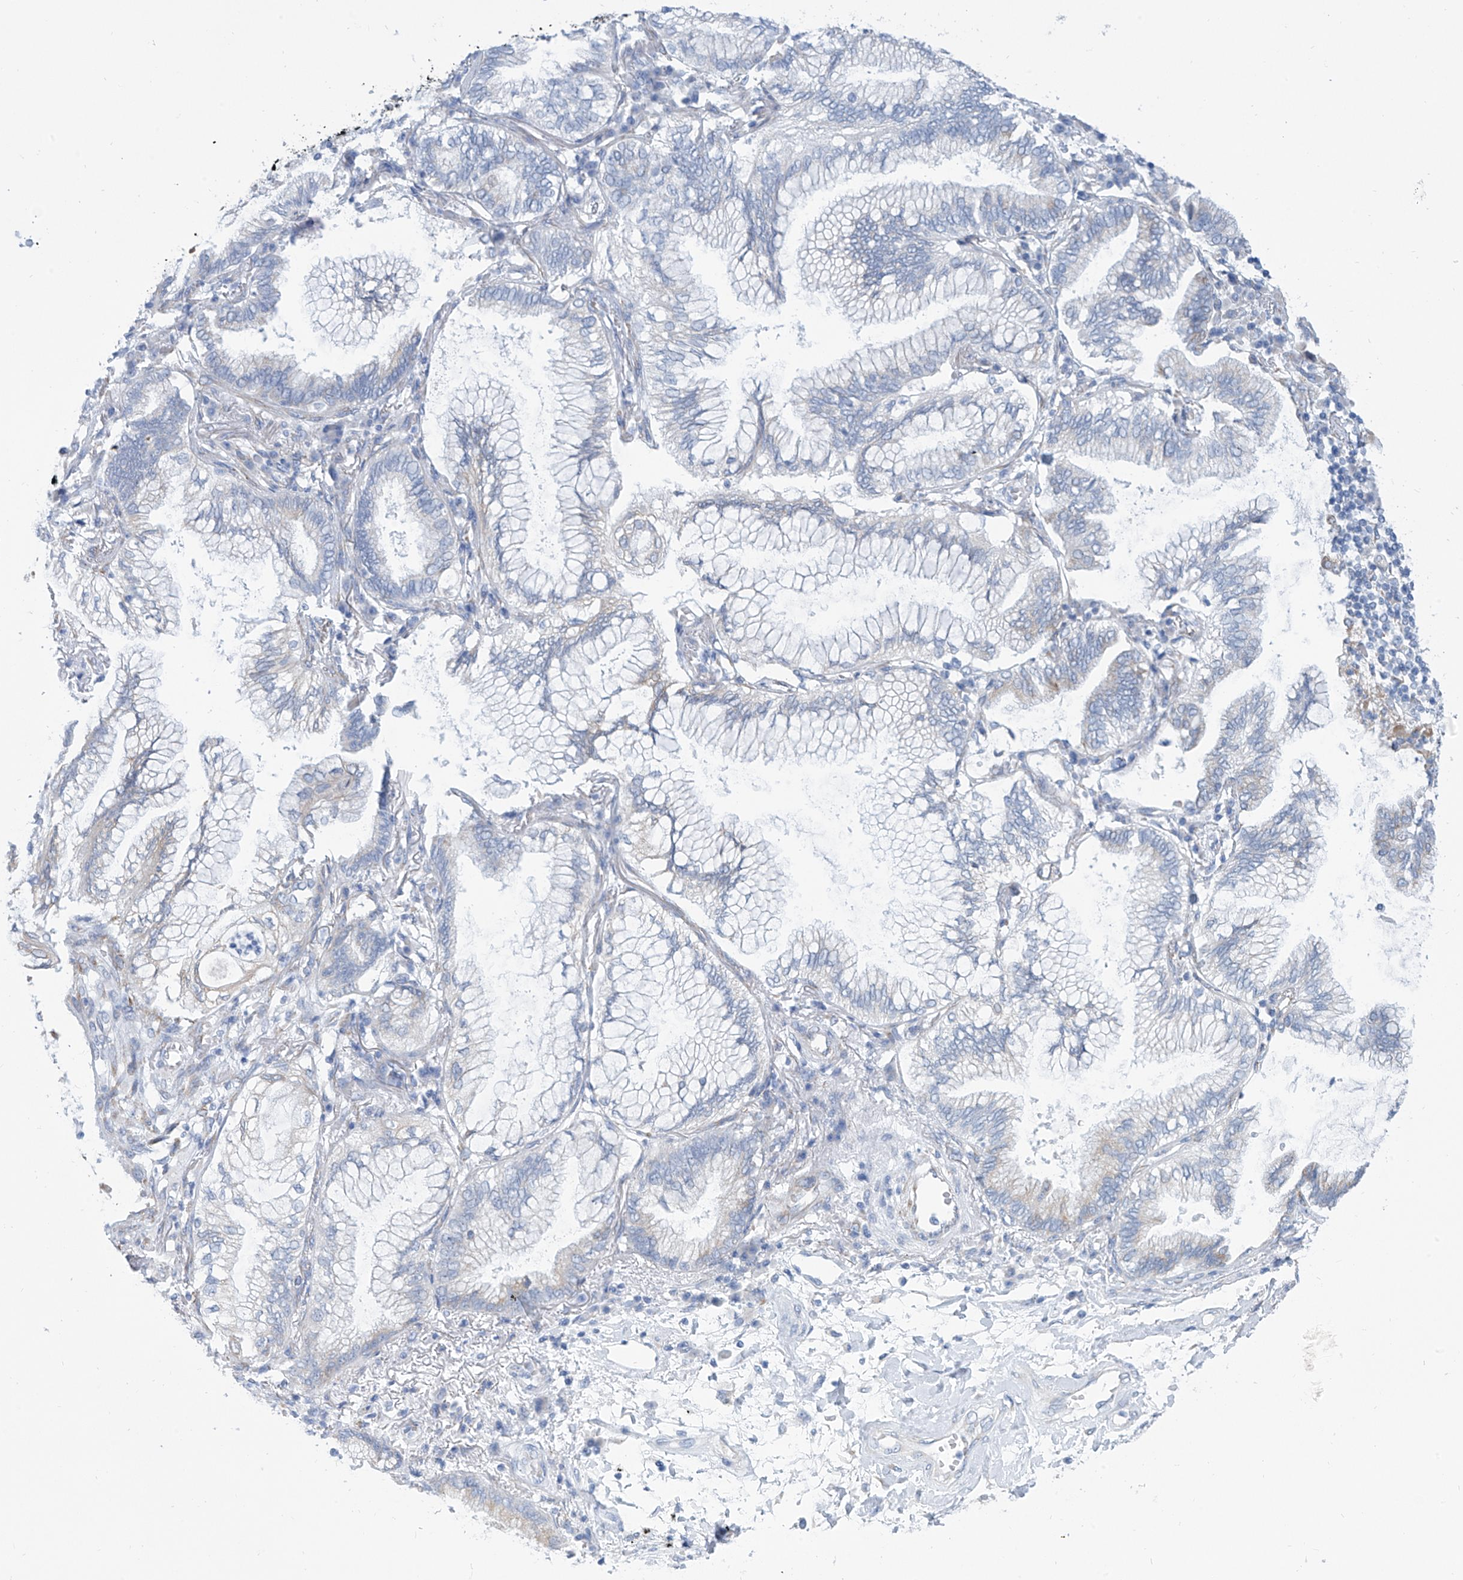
{"staining": {"intensity": "negative", "quantity": "none", "location": "none"}, "tissue": "lung cancer", "cell_type": "Tumor cells", "image_type": "cancer", "snomed": [{"axis": "morphology", "description": "Adenocarcinoma, NOS"}, {"axis": "topography", "description": "Lung"}], "caption": "Immunohistochemistry (IHC) image of neoplastic tissue: human adenocarcinoma (lung) stained with DAB (3,3'-diaminobenzidine) displays no significant protein positivity in tumor cells.", "gene": "RCN2", "patient": {"sex": "female", "age": 70}}